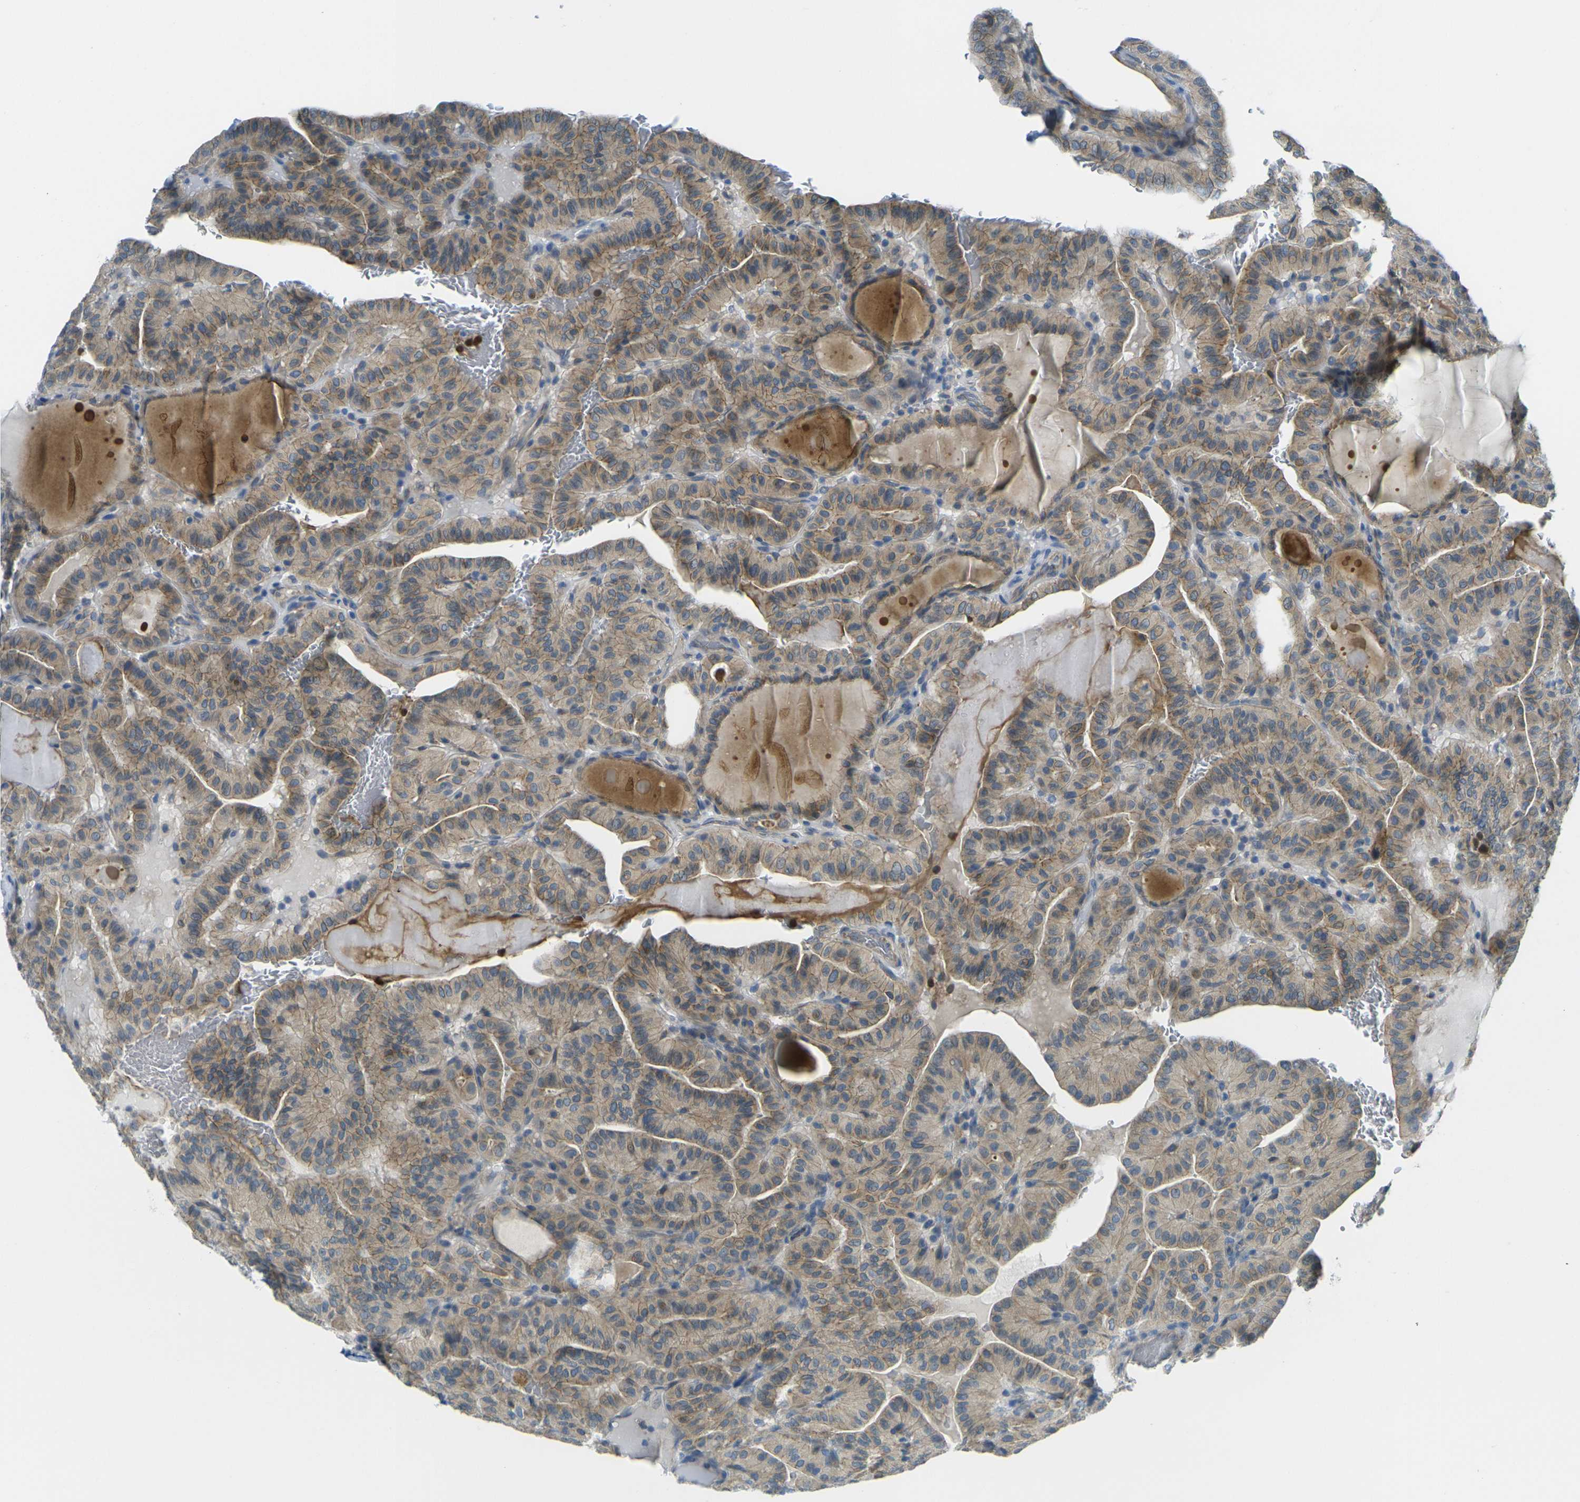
{"staining": {"intensity": "weak", "quantity": ">75%", "location": "cytoplasmic/membranous"}, "tissue": "thyroid cancer", "cell_type": "Tumor cells", "image_type": "cancer", "snomed": [{"axis": "morphology", "description": "Papillary adenocarcinoma, NOS"}, {"axis": "topography", "description": "Thyroid gland"}], "caption": "A high-resolution micrograph shows immunohistochemistry staining of thyroid cancer, which displays weak cytoplasmic/membranous staining in approximately >75% of tumor cells. (DAB (3,3'-diaminobenzidine) IHC, brown staining for protein, blue staining for nuclei).", "gene": "RHBDD1", "patient": {"sex": "male", "age": 77}}